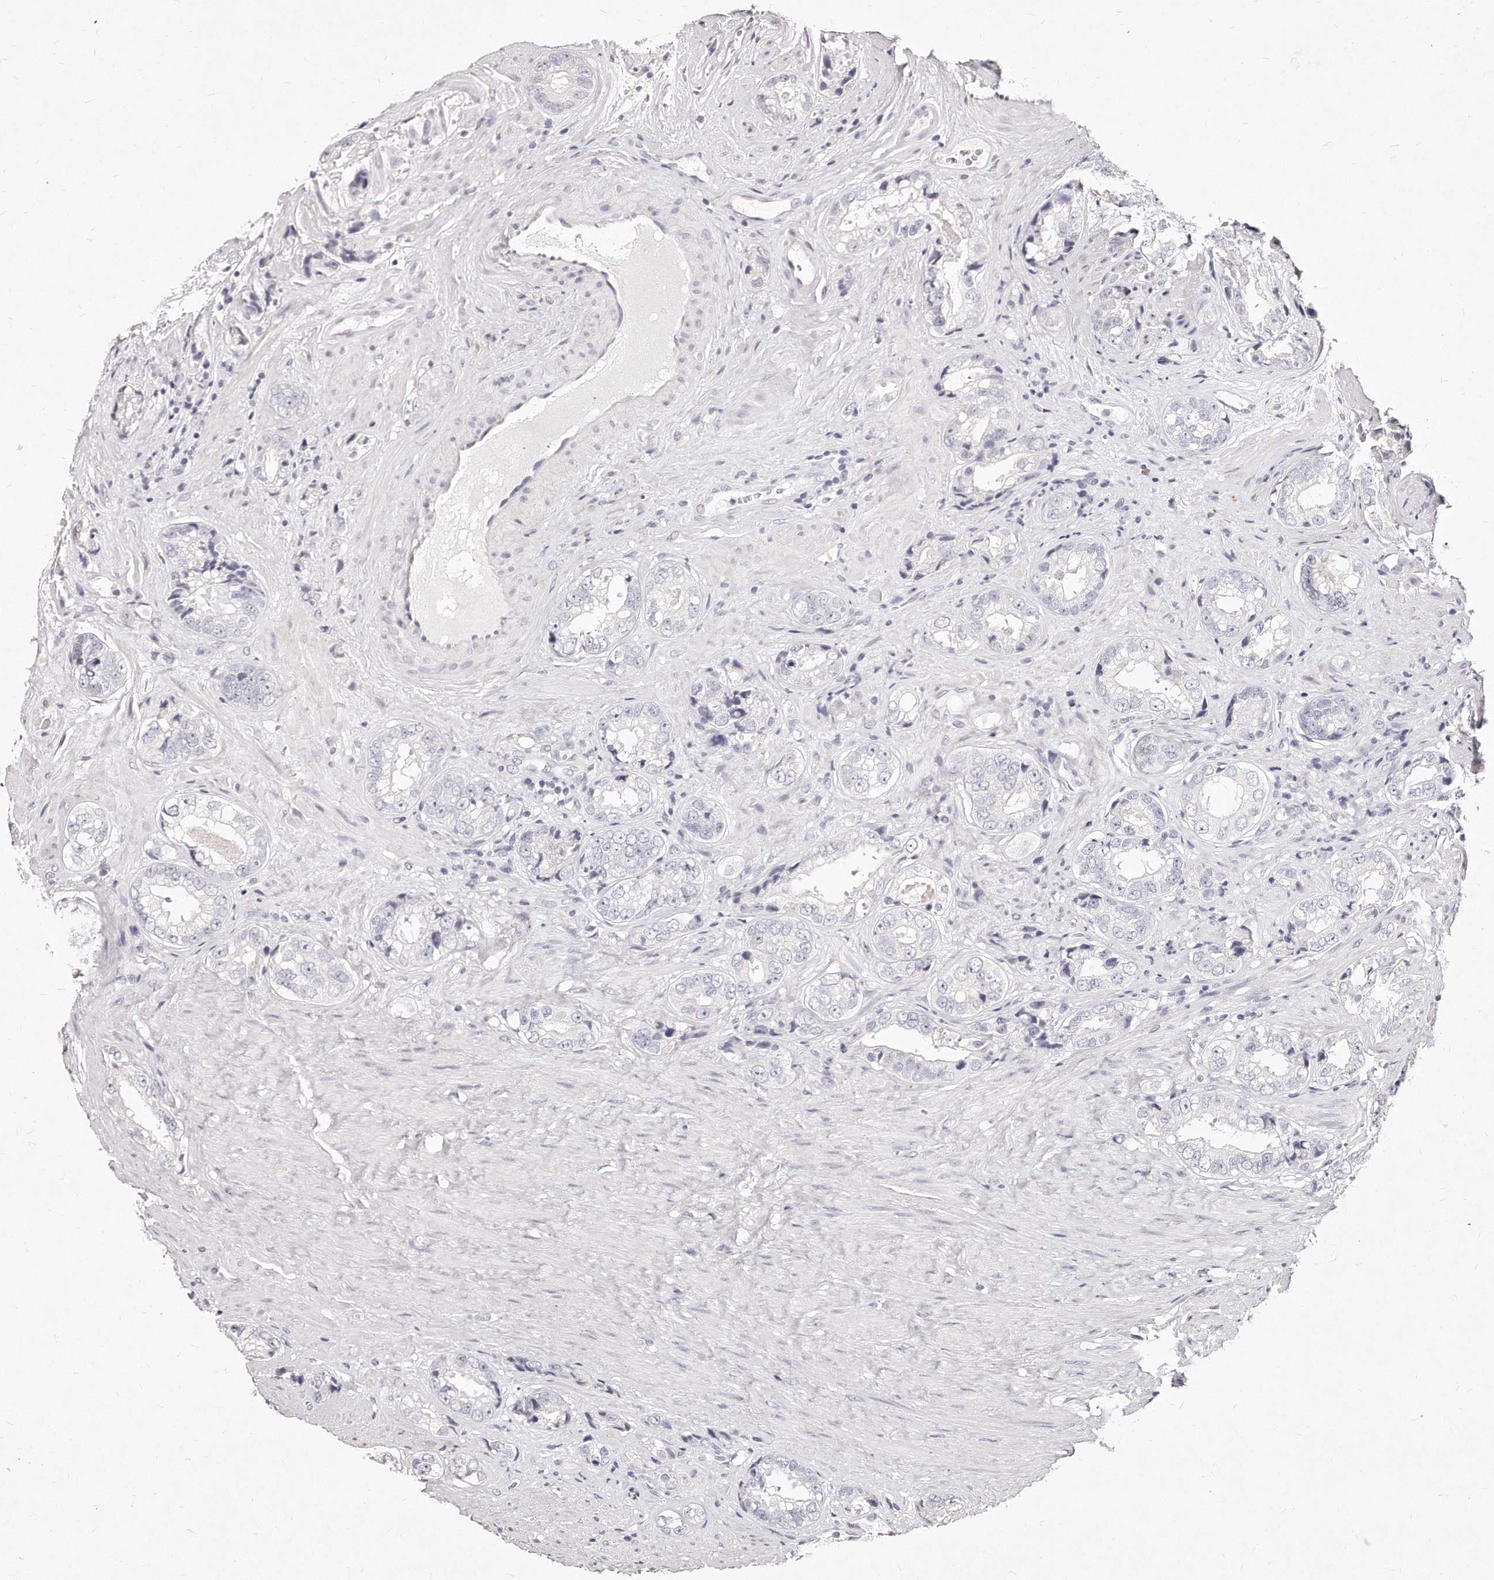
{"staining": {"intensity": "negative", "quantity": "none", "location": "none"}, "tissue": "prostate cancer", "cell_type": "Tumor cells", "image_type": "cancer", "snomed": [{"axis": "morphology", "description": "Adenocarcinoma, High grade"}, {"axis": "topography", "description": "Prostate"}], "caption": "This is an immunohistochemistry micrograph of prostate cancer. There is no positivity in tumor cells.", "gene": "GDA", "patient": {"sex": "male", "age": 61}}